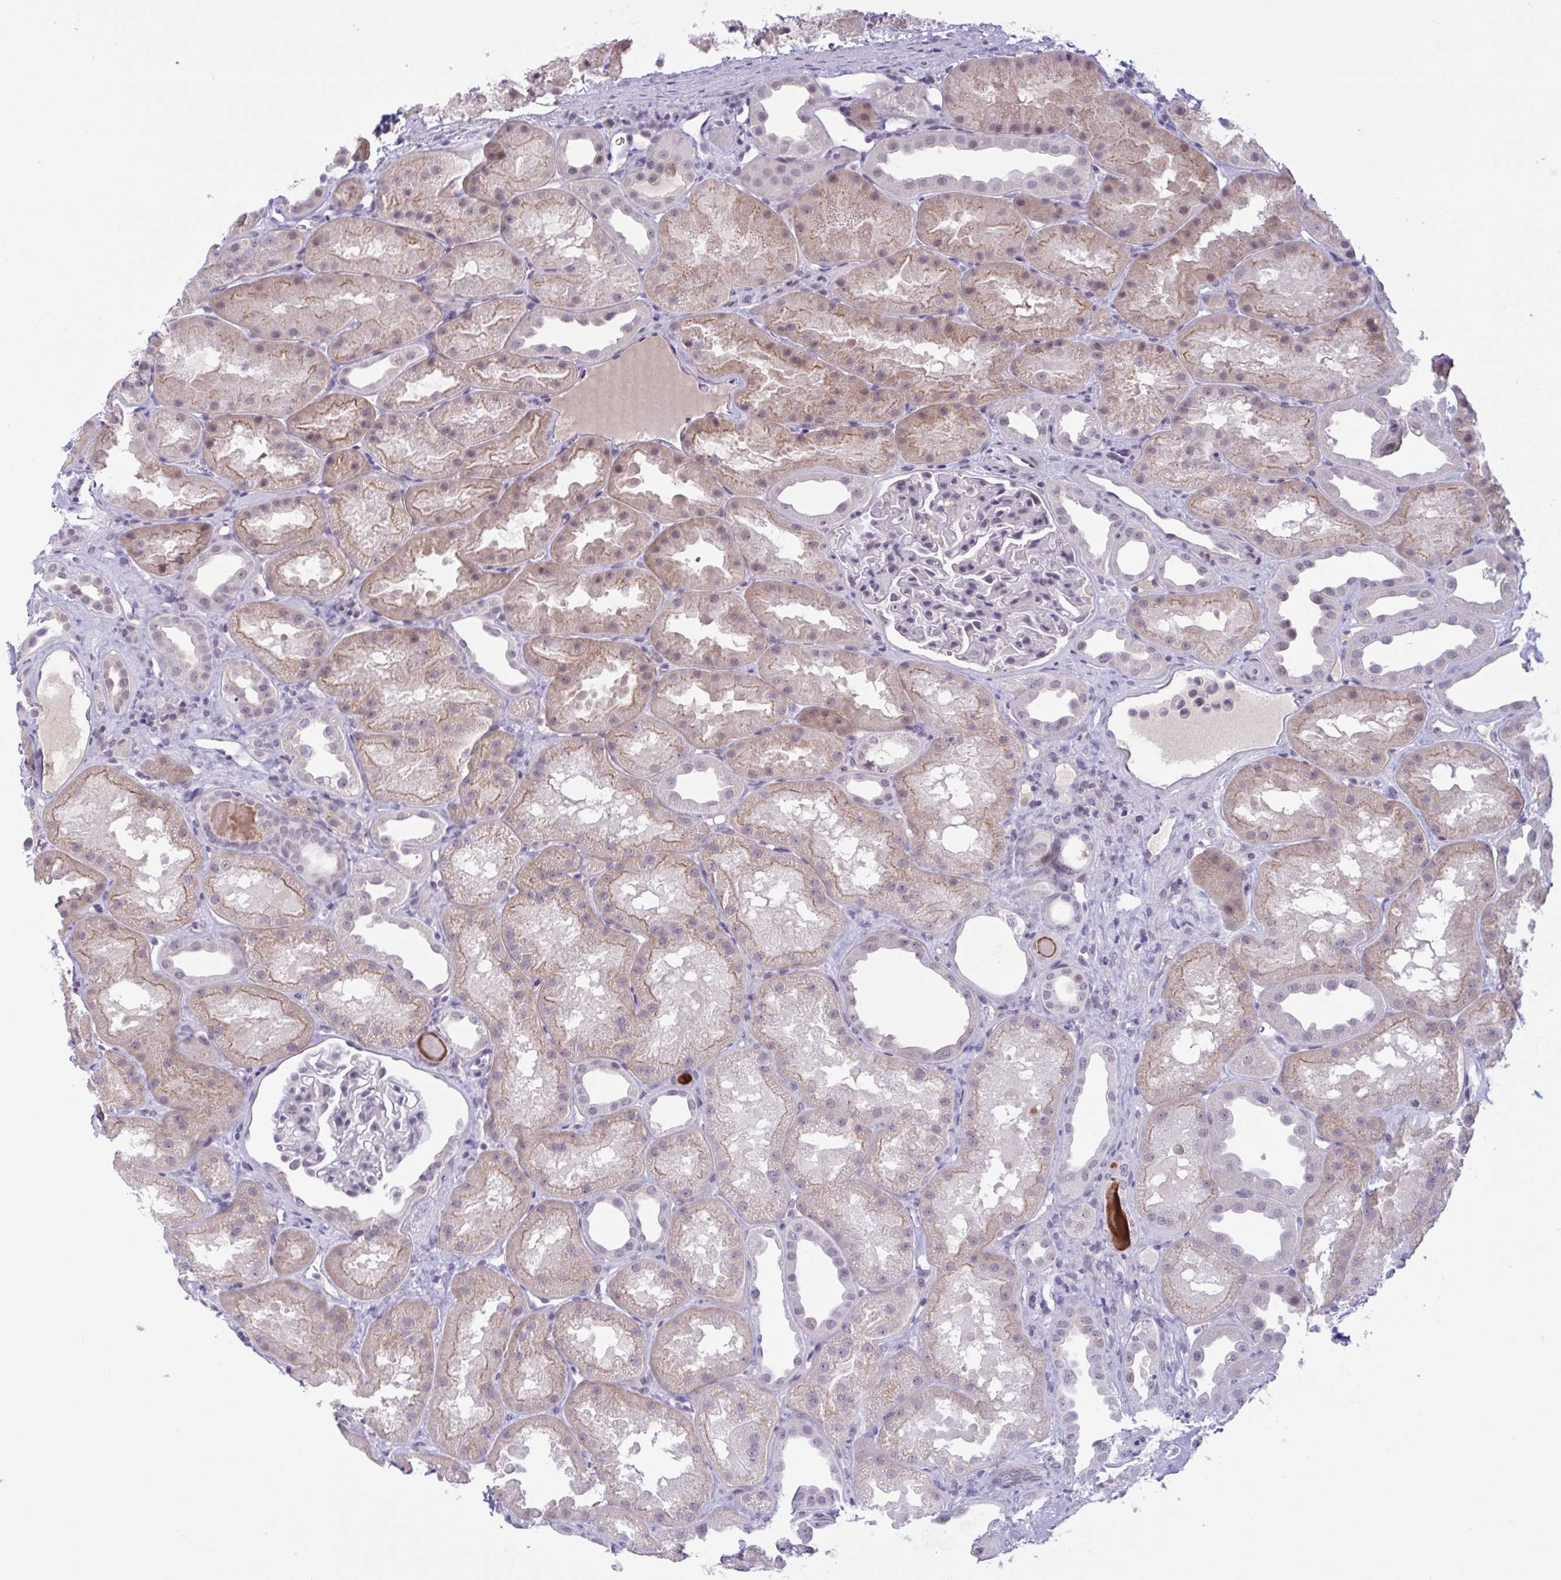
{"staining": {"intensity": "negative", "quantity": "none", "location": "none"}, "tissue": "kidney", "cell_type": "Cells in glomeruli", "image_type": "normal", "snomed": [{"axis": "morphology", "description": "Normal tissue, NOS"}, {"axis": "topography", "description": "Kidney"}], "caption": "The micrograph shows no staining of cells in glomeruli in unremarkable kidney.", "gene": "CNGB3", "patient": {"sex": "male", "age": 61}}